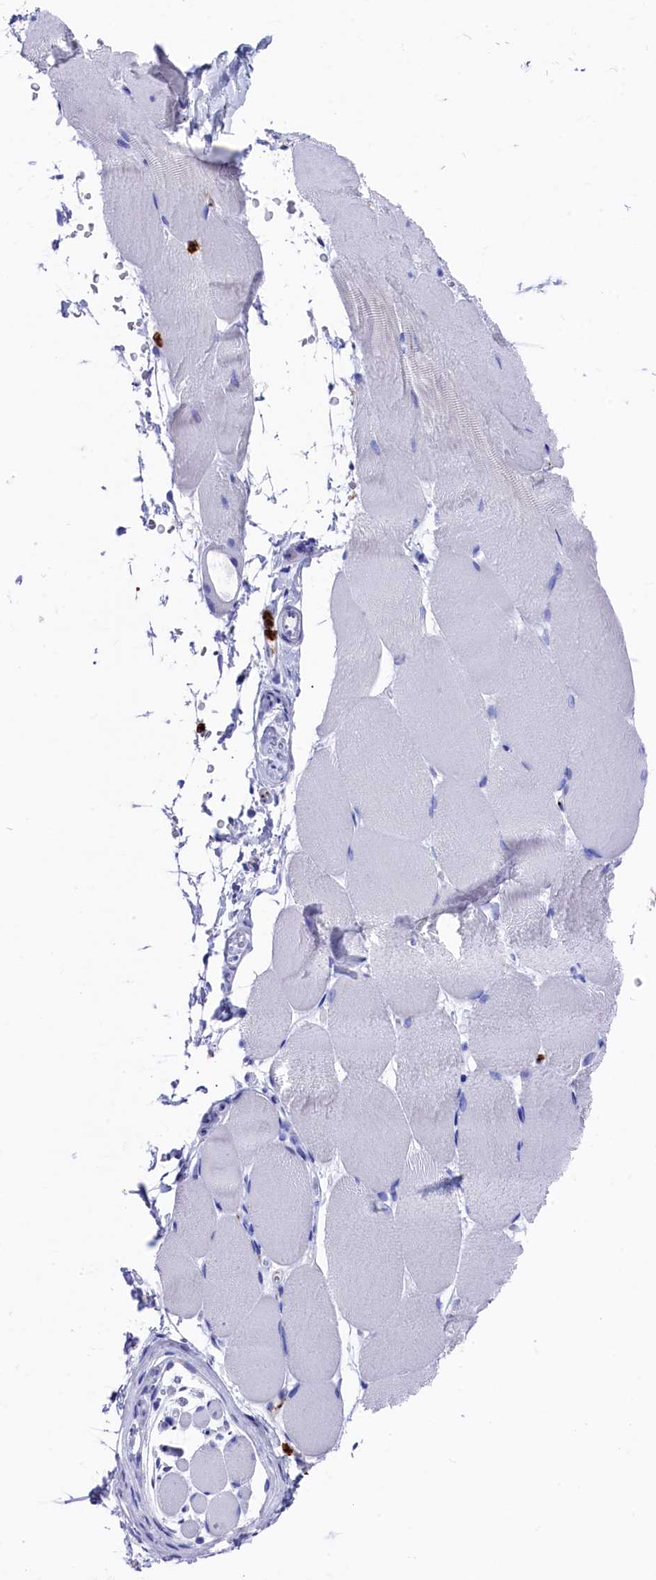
{"staining": {"intensity": "negative", "quantity": "none", "location": "none"}, "tissue": "skeletal muscle", "cell_type": "Myocytes", "image_type": "normal", "snomed": [{"axis": "morphology", "description": "Normal tissue, NOS"}, {"axis": "topography", "description": "Skeletal muscle"}, {"axis": "topography", "description": "Parathyroid gland"}], "caption": "High magnification brightfield microscopy of unremarkable skeletal muscle stained with DAB (brown) and counterstained with hematoxylin (blue): myocytes show no significant expression. (Stains: DAB immunohistochemistry (IHC) with hematoxylin counter stain, Microscopy: brightfield microscopy at high magnification).", "gene": "PLAC8", "patient": {"sex": "female", "age": 37}}